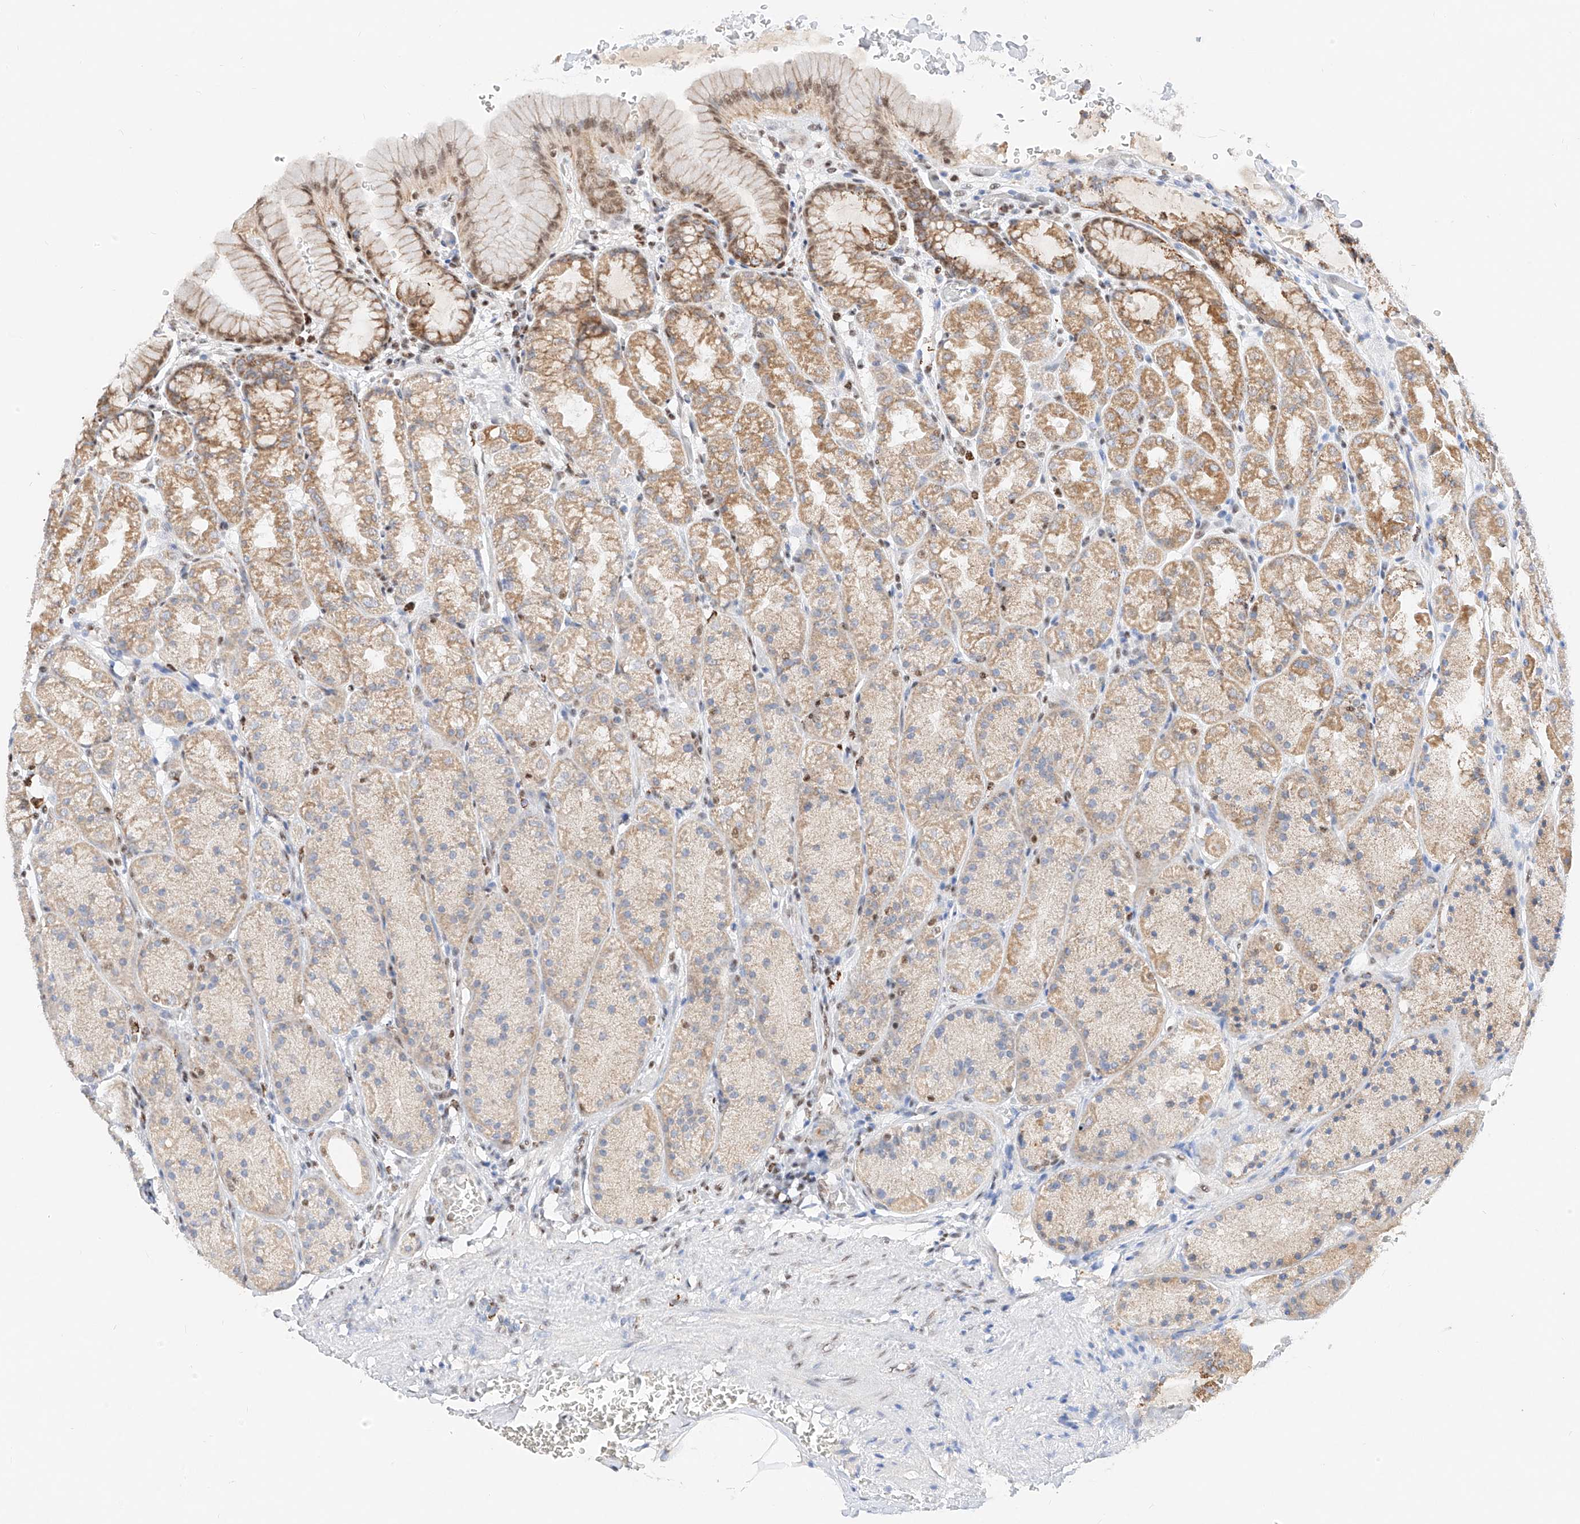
{"staining": {"intensity": "moderate", "quantity": "25%-75%", "location": "cytoplasmic/membranous,nuclear"}, "tissue": "stomach", "cell_type": "Glandular cells", "image_type": "normal", "snomed": [{"axis": "morphology", "description": "Normal tissue, NOS"}, {"axis": "topography", "description": "Stomach"}], "caption": "A medium amount of moderate cytoplasmic/membranous,nuclear positivity is appreciated in about 25%-75% of glandular cells in normal stomach.", "gene": "NRF1", "patient": {"sex": "male", "age": 42}}